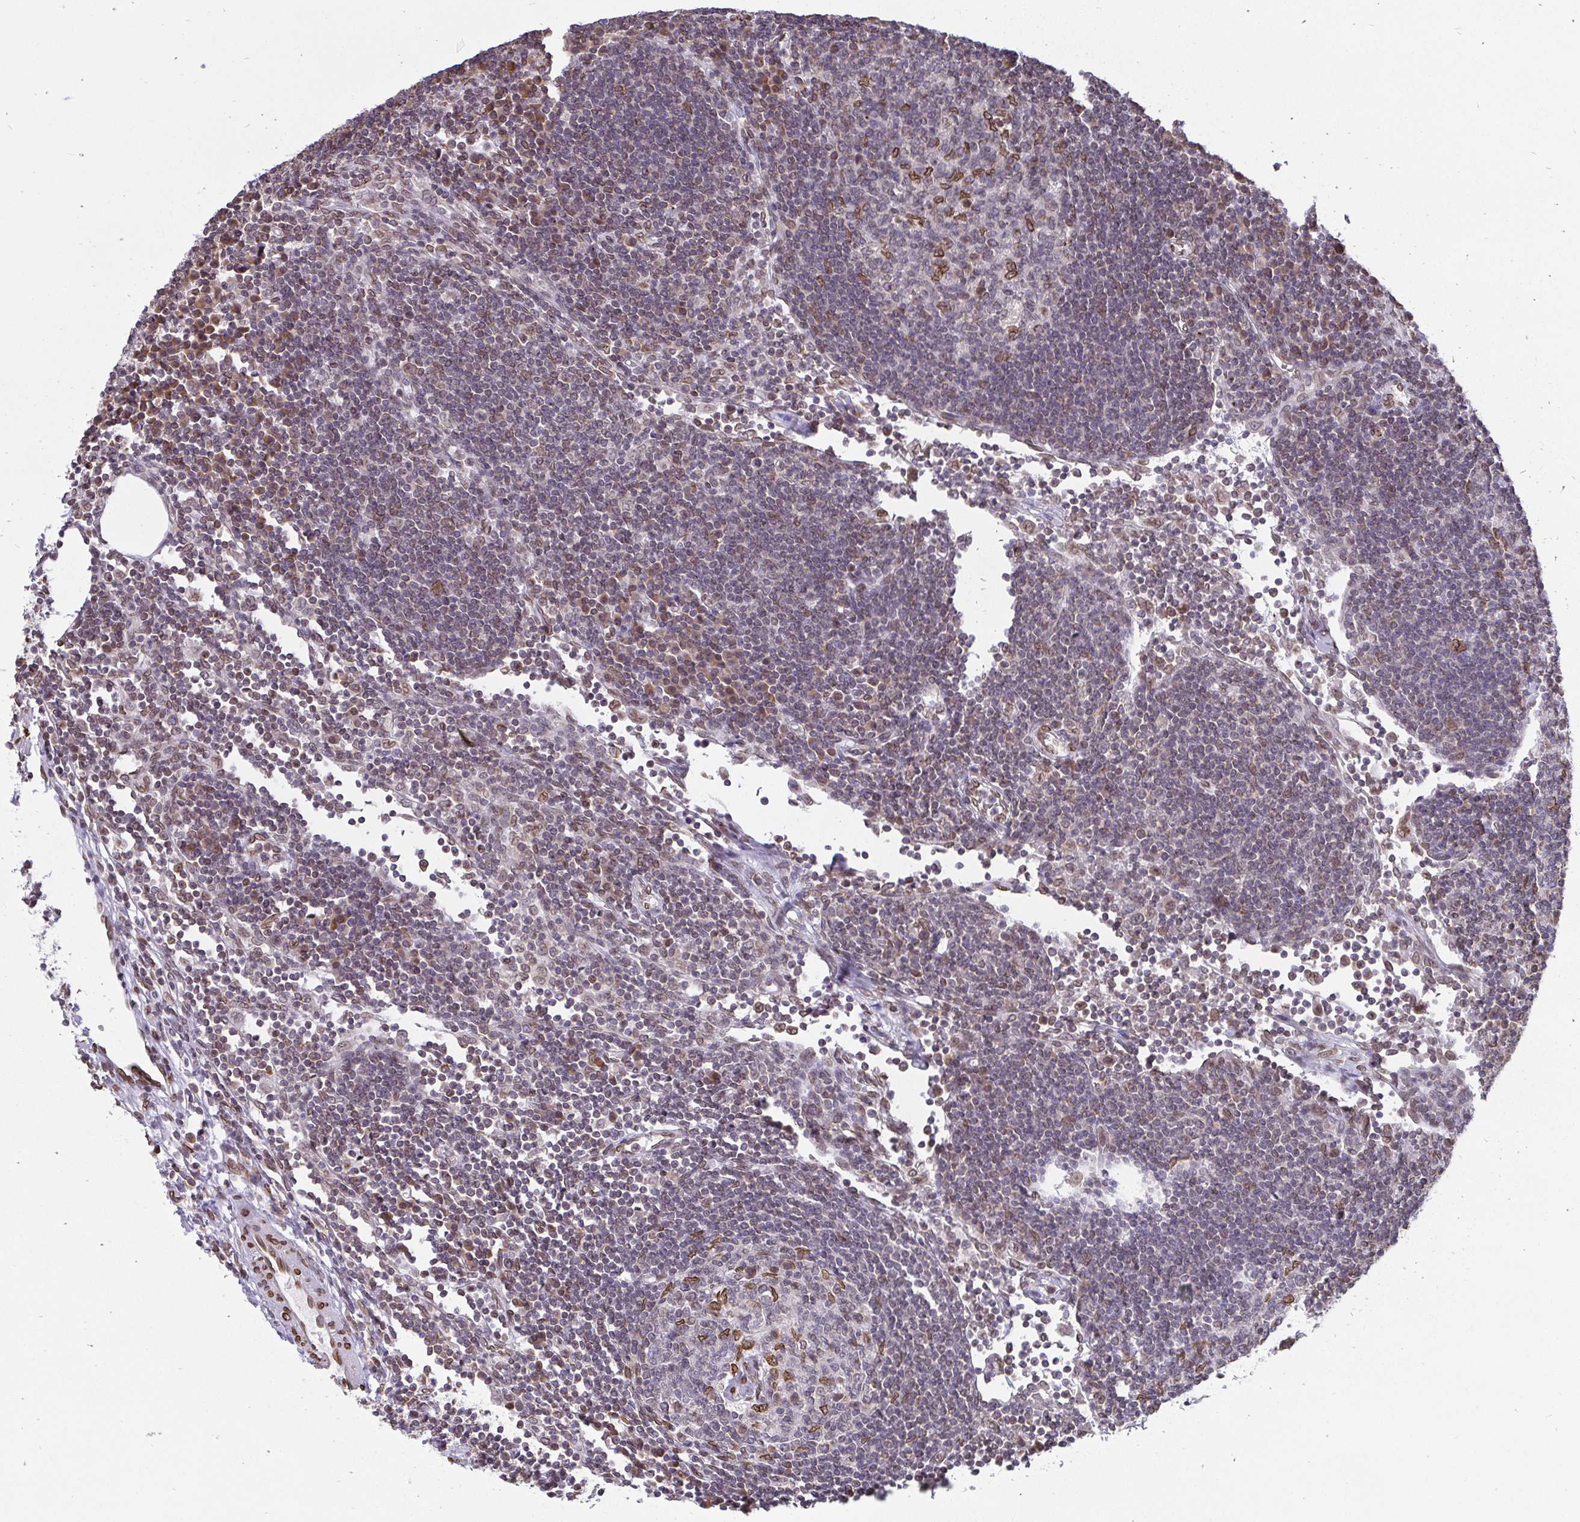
{"staining": {"intensity": "moderate", "quantity": "<25%", "location": "cytoplasmic/membranous,nuclear"}, "tissue": "lymph node", "cell_type": "Germinal center cells", "image_type": "normal", "snomed": [{"axis": "morphology", "description": "Normal tissue, NOS"}, {"axis": "topography", "description": "Lymph node"}], "caption": "IHC histopathology image of unremarkable lymph node: lymph node stained using immunohistochemistry (IHC) exhibits low levels of moderate protein expression localized specifically in the cytoplasmic/membranous,nuclear of germinal center cells, appearing as a cytoplasmic/membranous,nuclear brown color.", "gene": "EMD", "patient": {"sex": "male", "age": 67}}